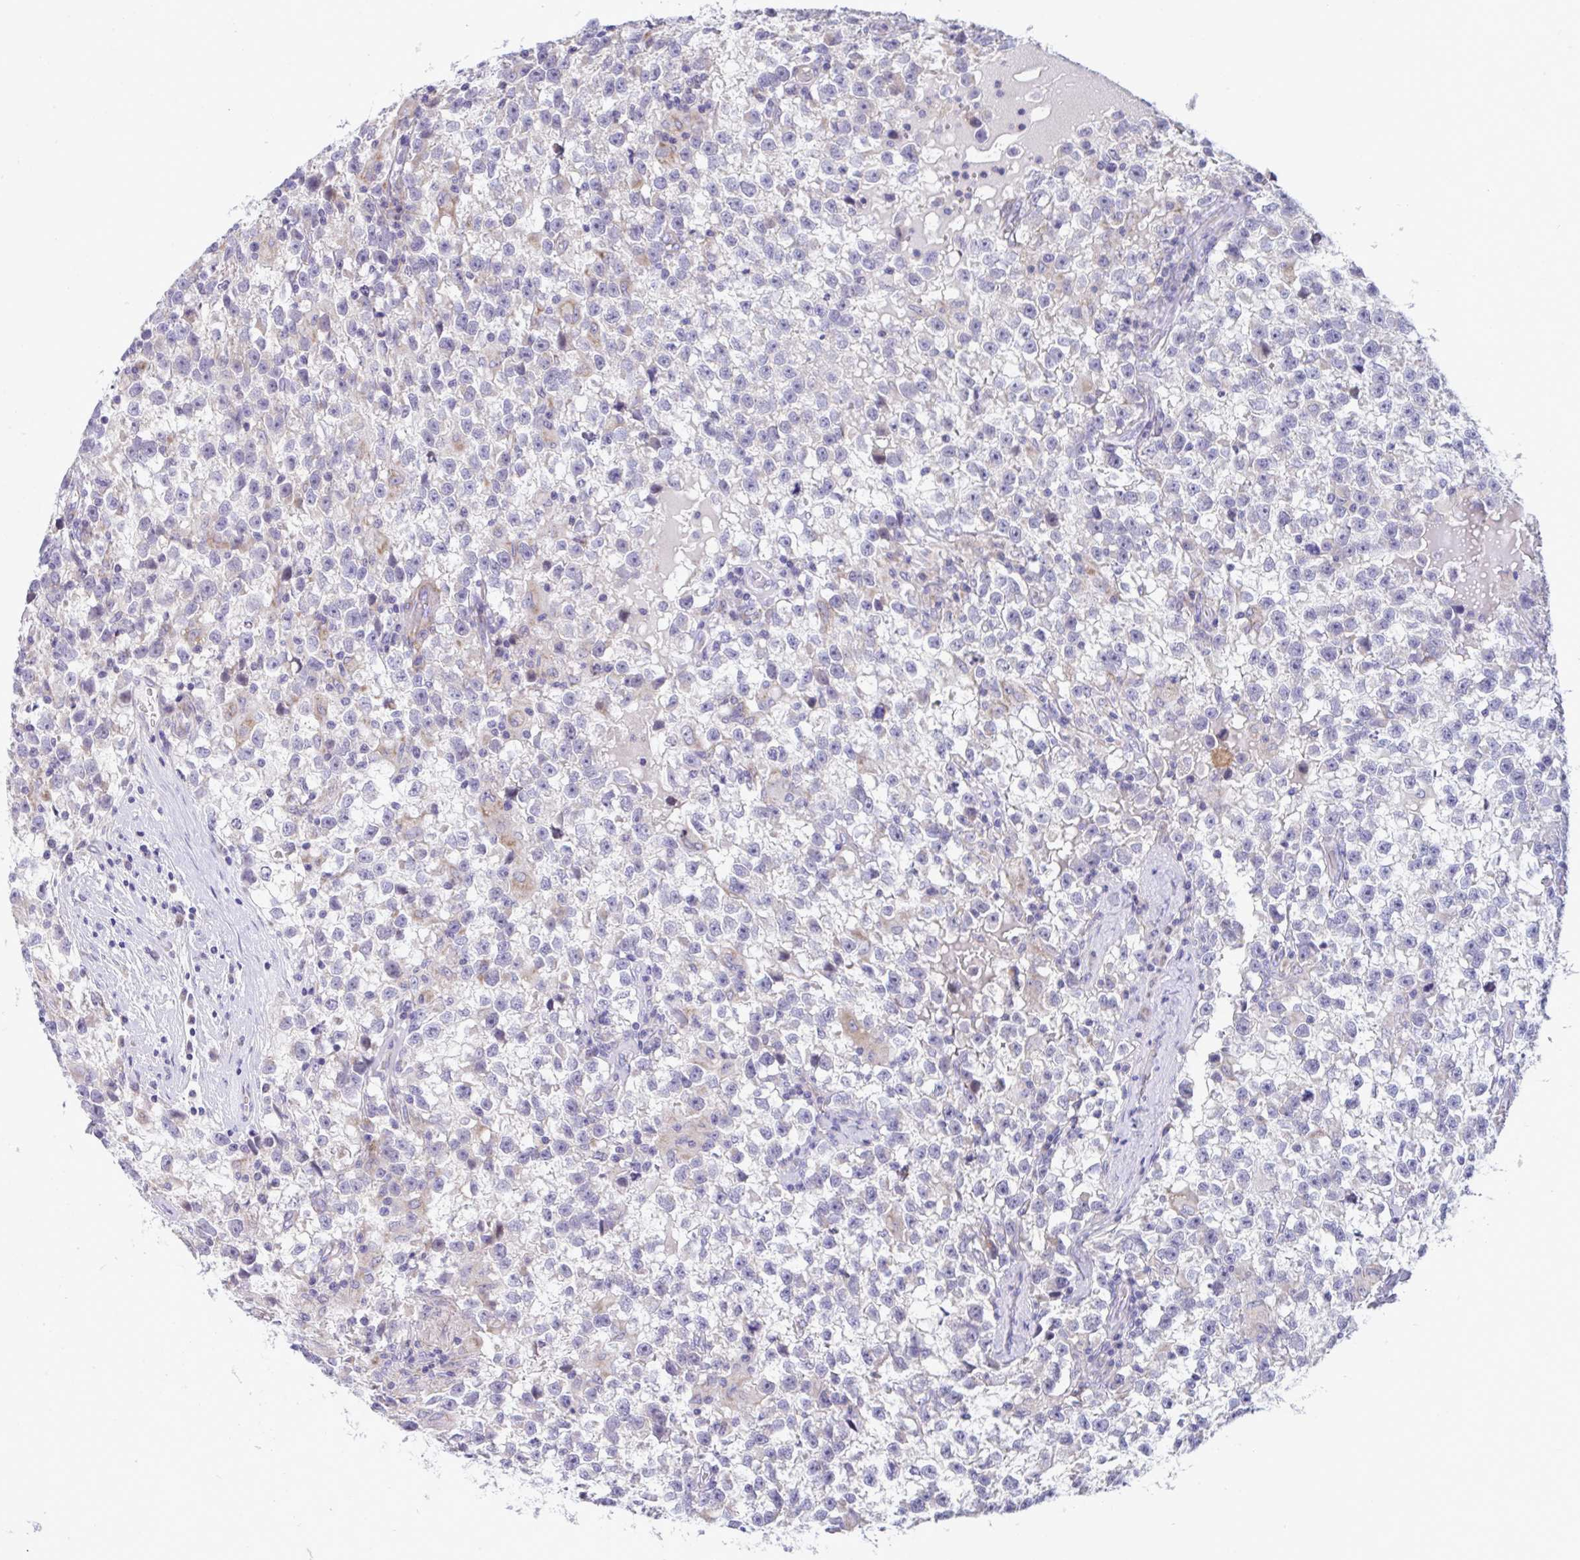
{"staining": {"intensity": "negative", "quantity": "none", "location": "none"}, "tissue": "testis cancer", "cell_type": "Tumor cells", "image_type": "cancer", "snomed": [{"axis": "morphology", "description": "Seminoma, NOS"}, {"axis": "topography", "description": "Testis"}], "caption": "High magnification brightfield microscopy of testis cancer stained with DAB (3,3'-diaminobenzidine) (brown) and counterstained with hematoxylin (blue): tumor cells show no significant staining.", "gene": "DTX3", "patient": {"sex": "male", "age": 31}}